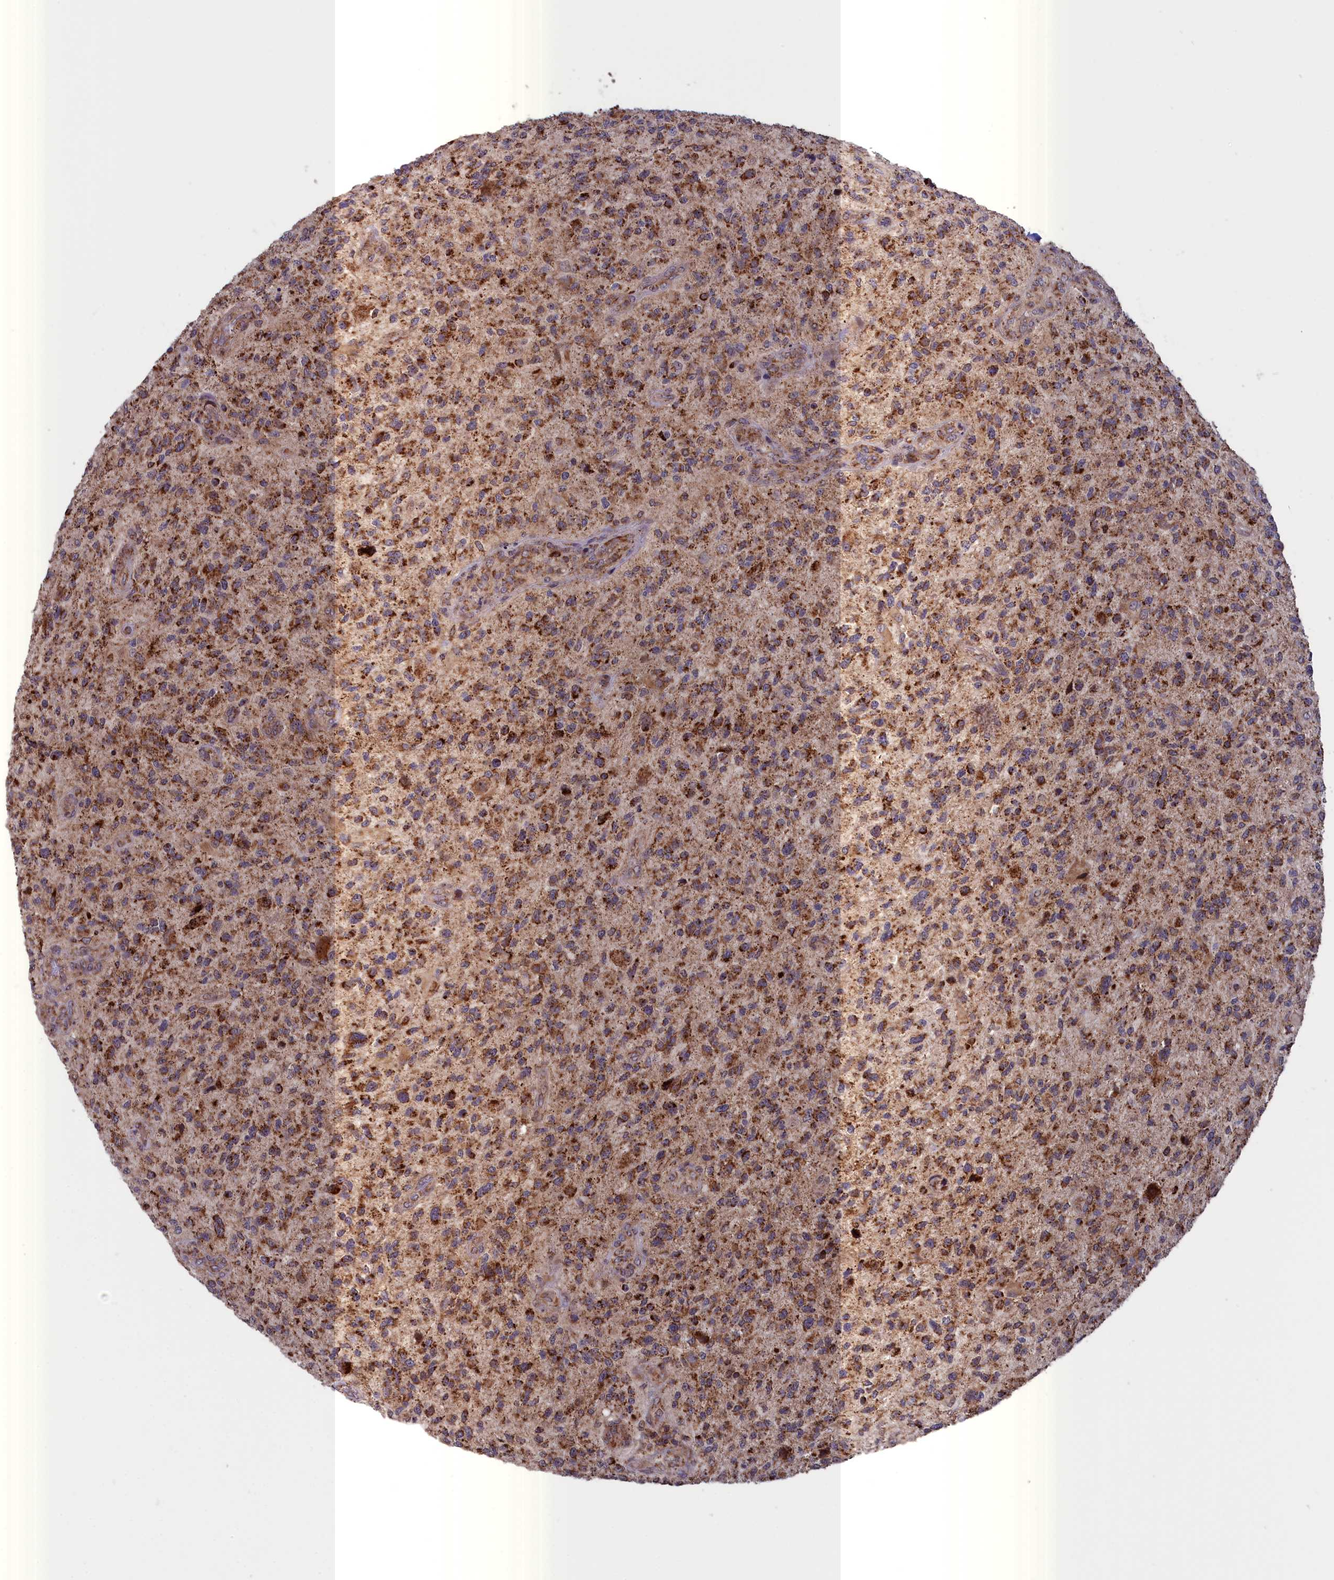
{"staining": {"intensity": "moderate", "quantity": ">75%", "location": "cytoplasmic/membranous"}, "tissue": "glioma", "cell_type": "Tumor cells", "image_type": "cancer", "snomed": [{"axis": "morphology", "description": "Glioma, malignant, High grade"}, {"axis": "topography", "description": "Brain"}], "caption": "Brown immunohistochemical staining in human malignant glioma (high-grade) shows moderate cytoplasmic/membranous expression in about >75% of tumor cells.", "gene": "TIMM44", "patient": {"sex": "male", "age": 47}}